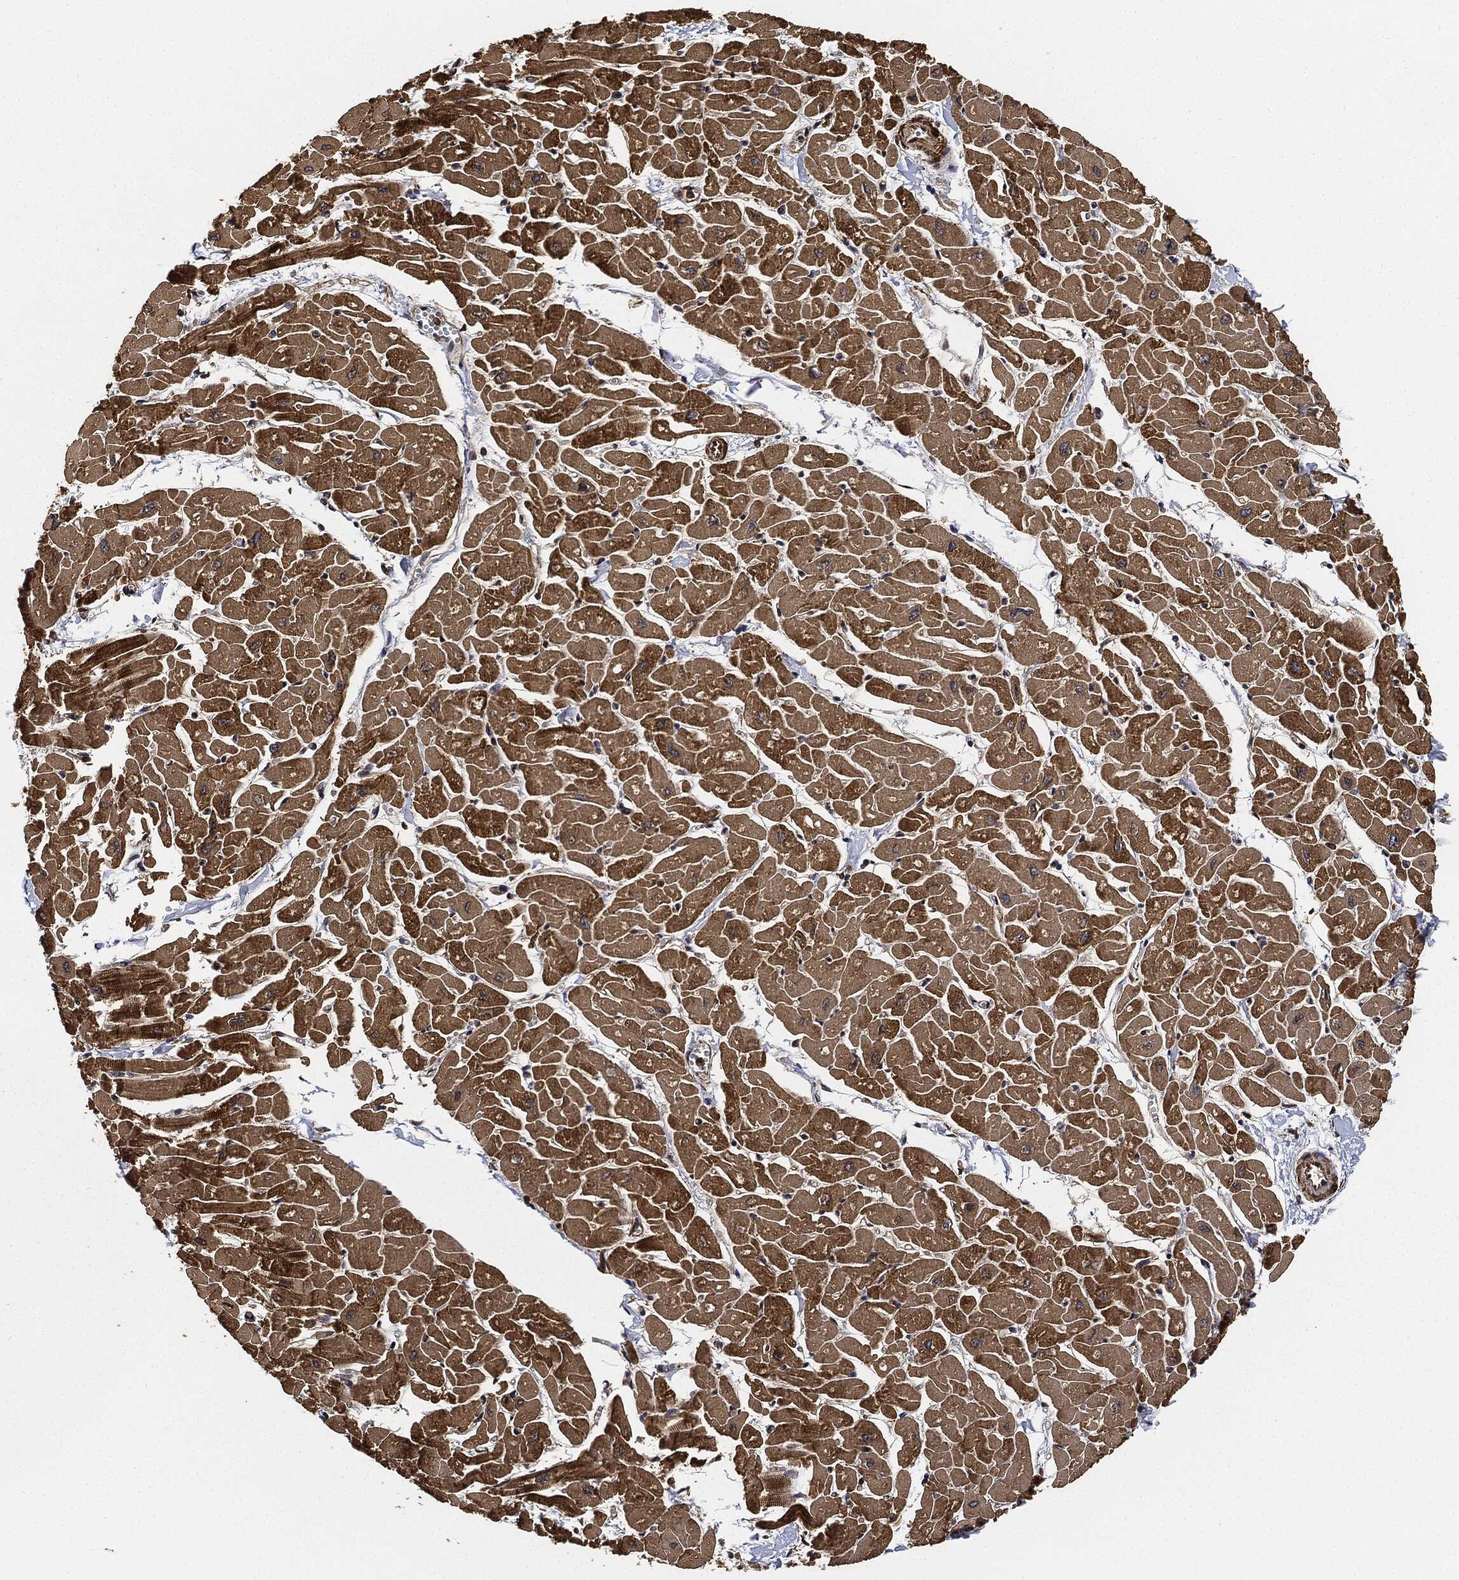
{"staining": {"intensity": "strong", "quantity": ">75%", "location": "cytoplasmic/membranous"}, "tissue": "heart muscle", "cell_type": "Cardiomyocytes", "image_type": "normal", "snomed": [{"axis": "morphology", "description": "Normal tissue, NOS"}, {"axis": "topography", "description": "Heart"}], "caption": "Heart muscle stained with DAB (3,3'-diaminobenzidine) immunohistochemistry shows high levels of strong cytoplasmic/membranous staining in about >75% of cardiomyocytes.", "gene": "CEP290", "patient": {"sex": "male", "age": 57}}